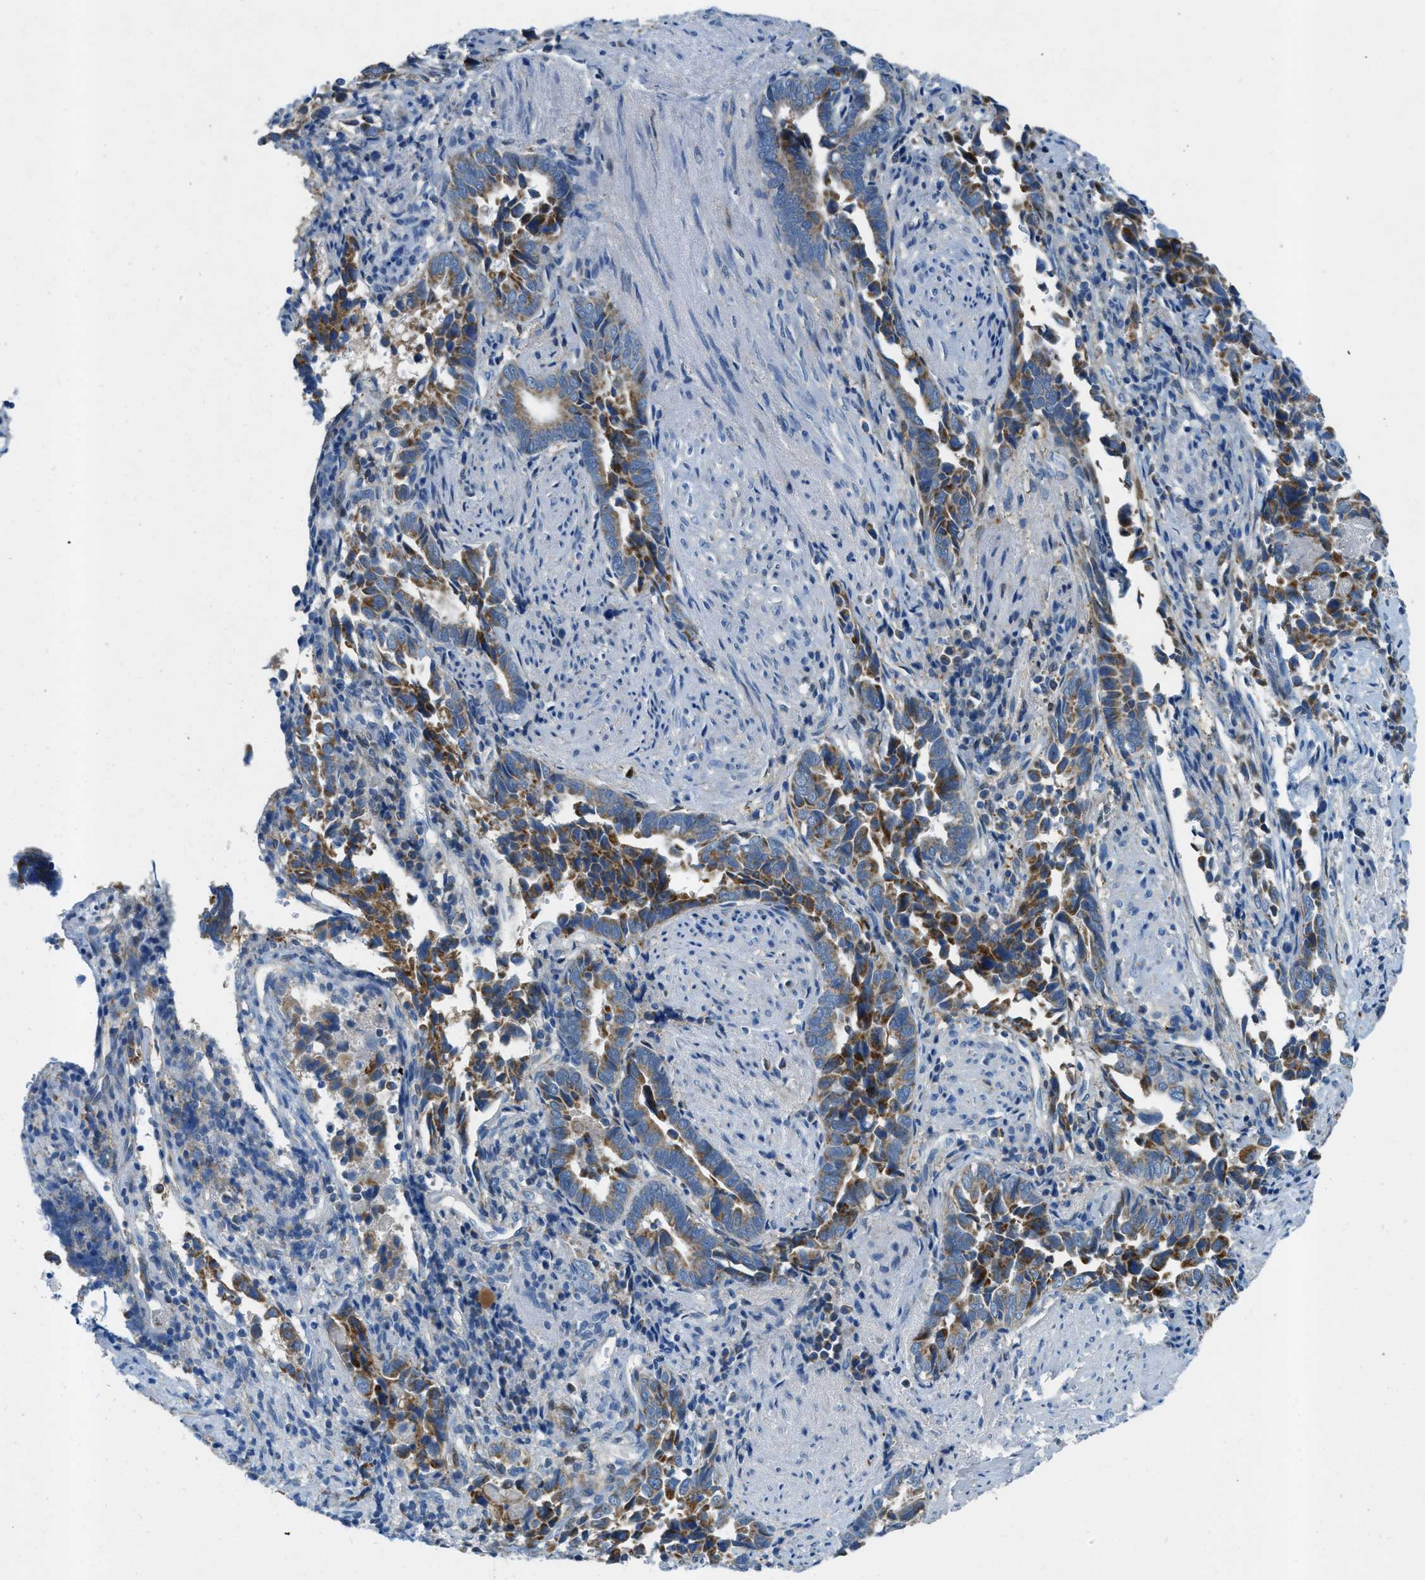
{"staining": {"intensity": "moderate", "quantity": ">75%", "location": "cytoplasmic/membranous"}, "tissue": "liver cancer", "cell_type": "Tumor cells", "image_type": "cancer", "snomed": [{"axis": "morphology", "description": "Cholangiocarcinoma"}, {"axis": "topography", "description": "Liver"}], "caption": "Liver cholangiocarcinoma stained with a brown dye reveals moderate cytoplasmic/membranous positive expression in approximately >75% of tumor cells.", "gene": "CYGB", "patient": {"sex": "female", "age": 79}}